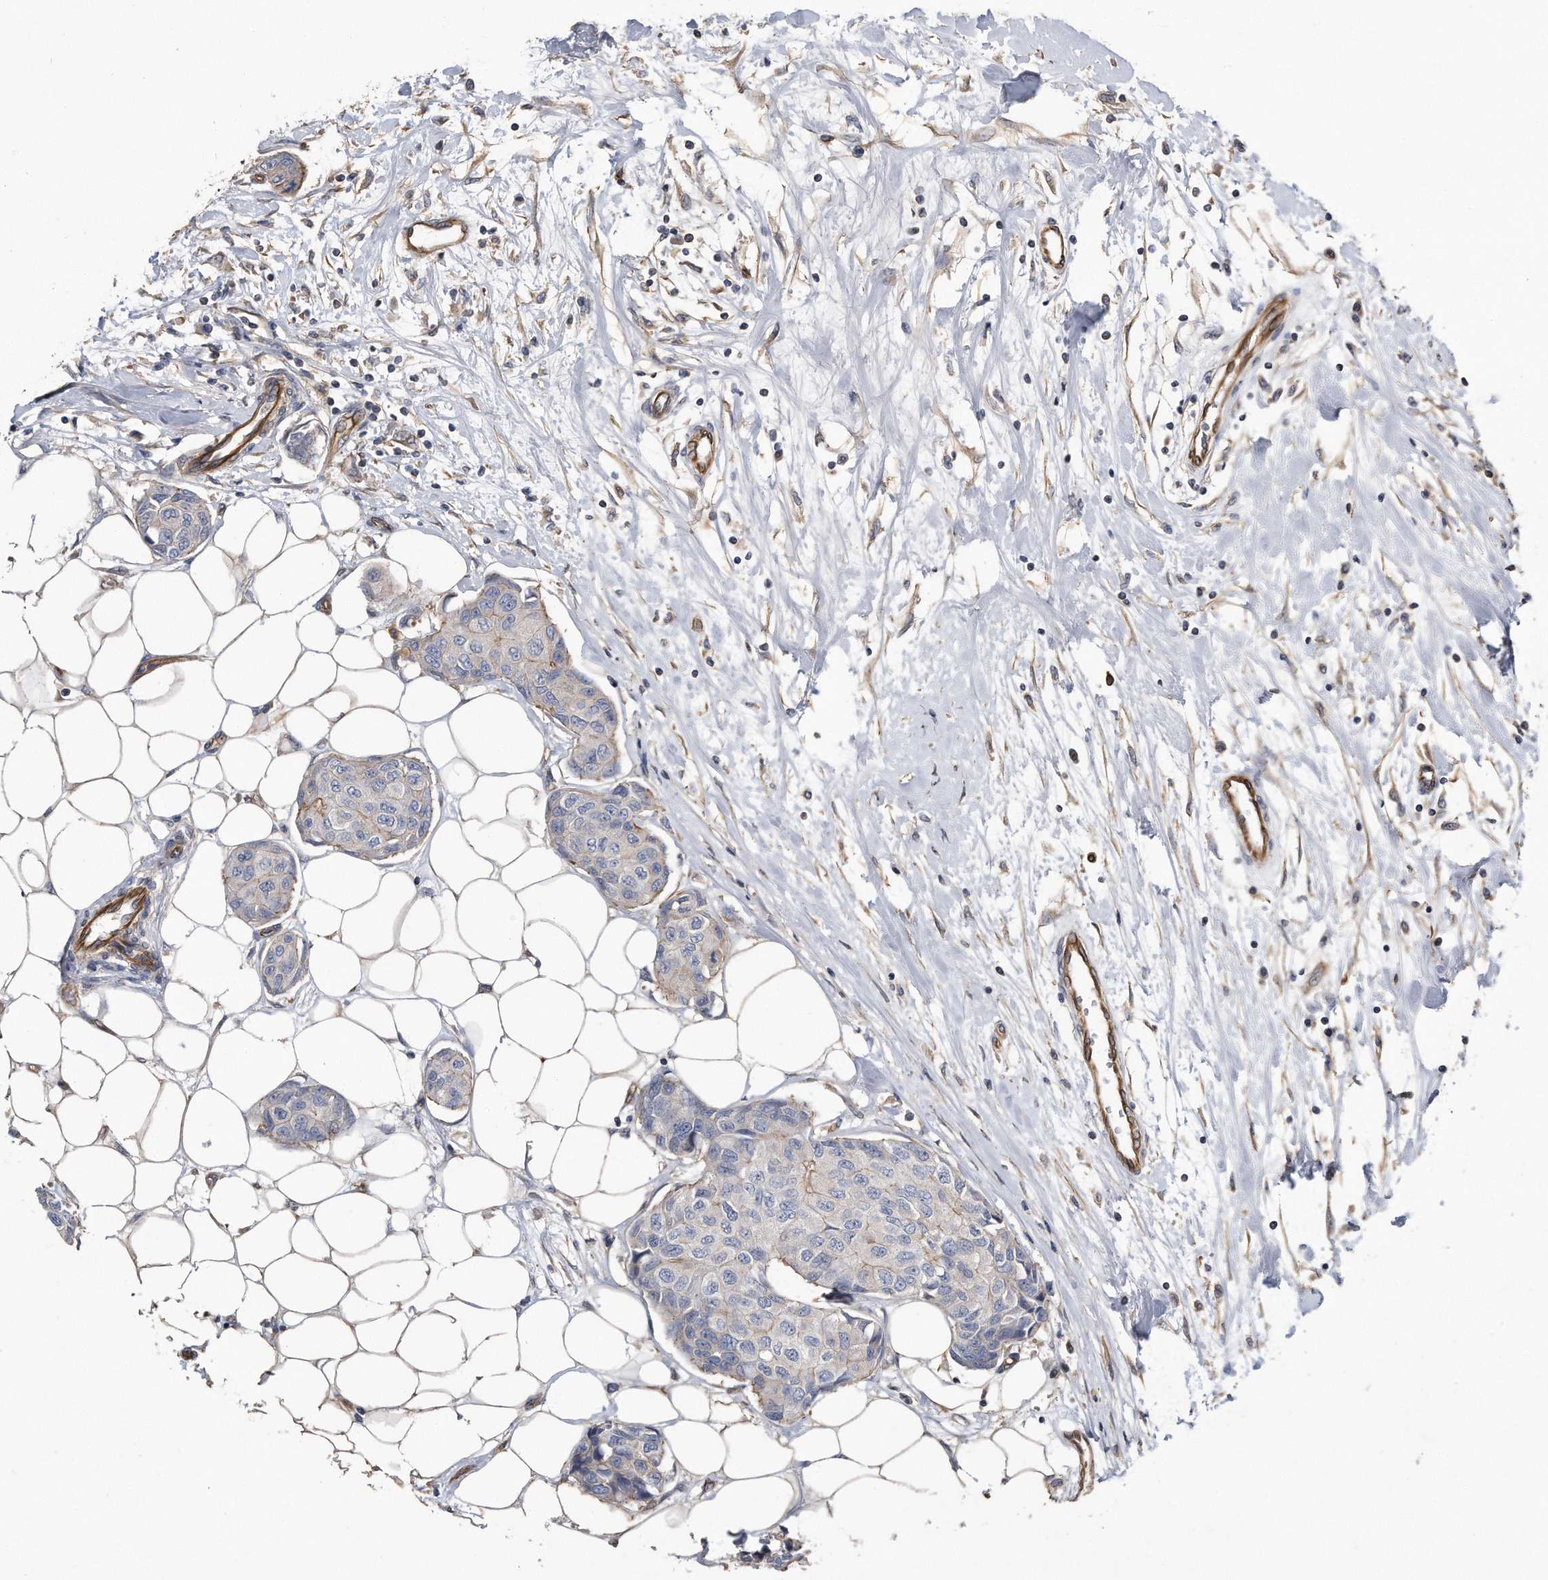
{"staining": {"intensity": "weak", "quantity": "<25%", "location": "cytoplasmic/membranous"}, "tissue": "breast cancer", "cell_type": "Tumor cells", "image_type": "cancer", "snomed": [{"axis": "morphology", "description": "Duct carcinoma"}, {"axis": "topography", "description": "Breast"}], "caption": "Histopathology image shows no significant protein expression in tumor cells of intraductal carcinoma (breast). (DAB immunohistochemistry visualized using brightfield microscopy, high magnification).", "gene": "GPC1", "patient": {"sex": "female", "age": 80}}